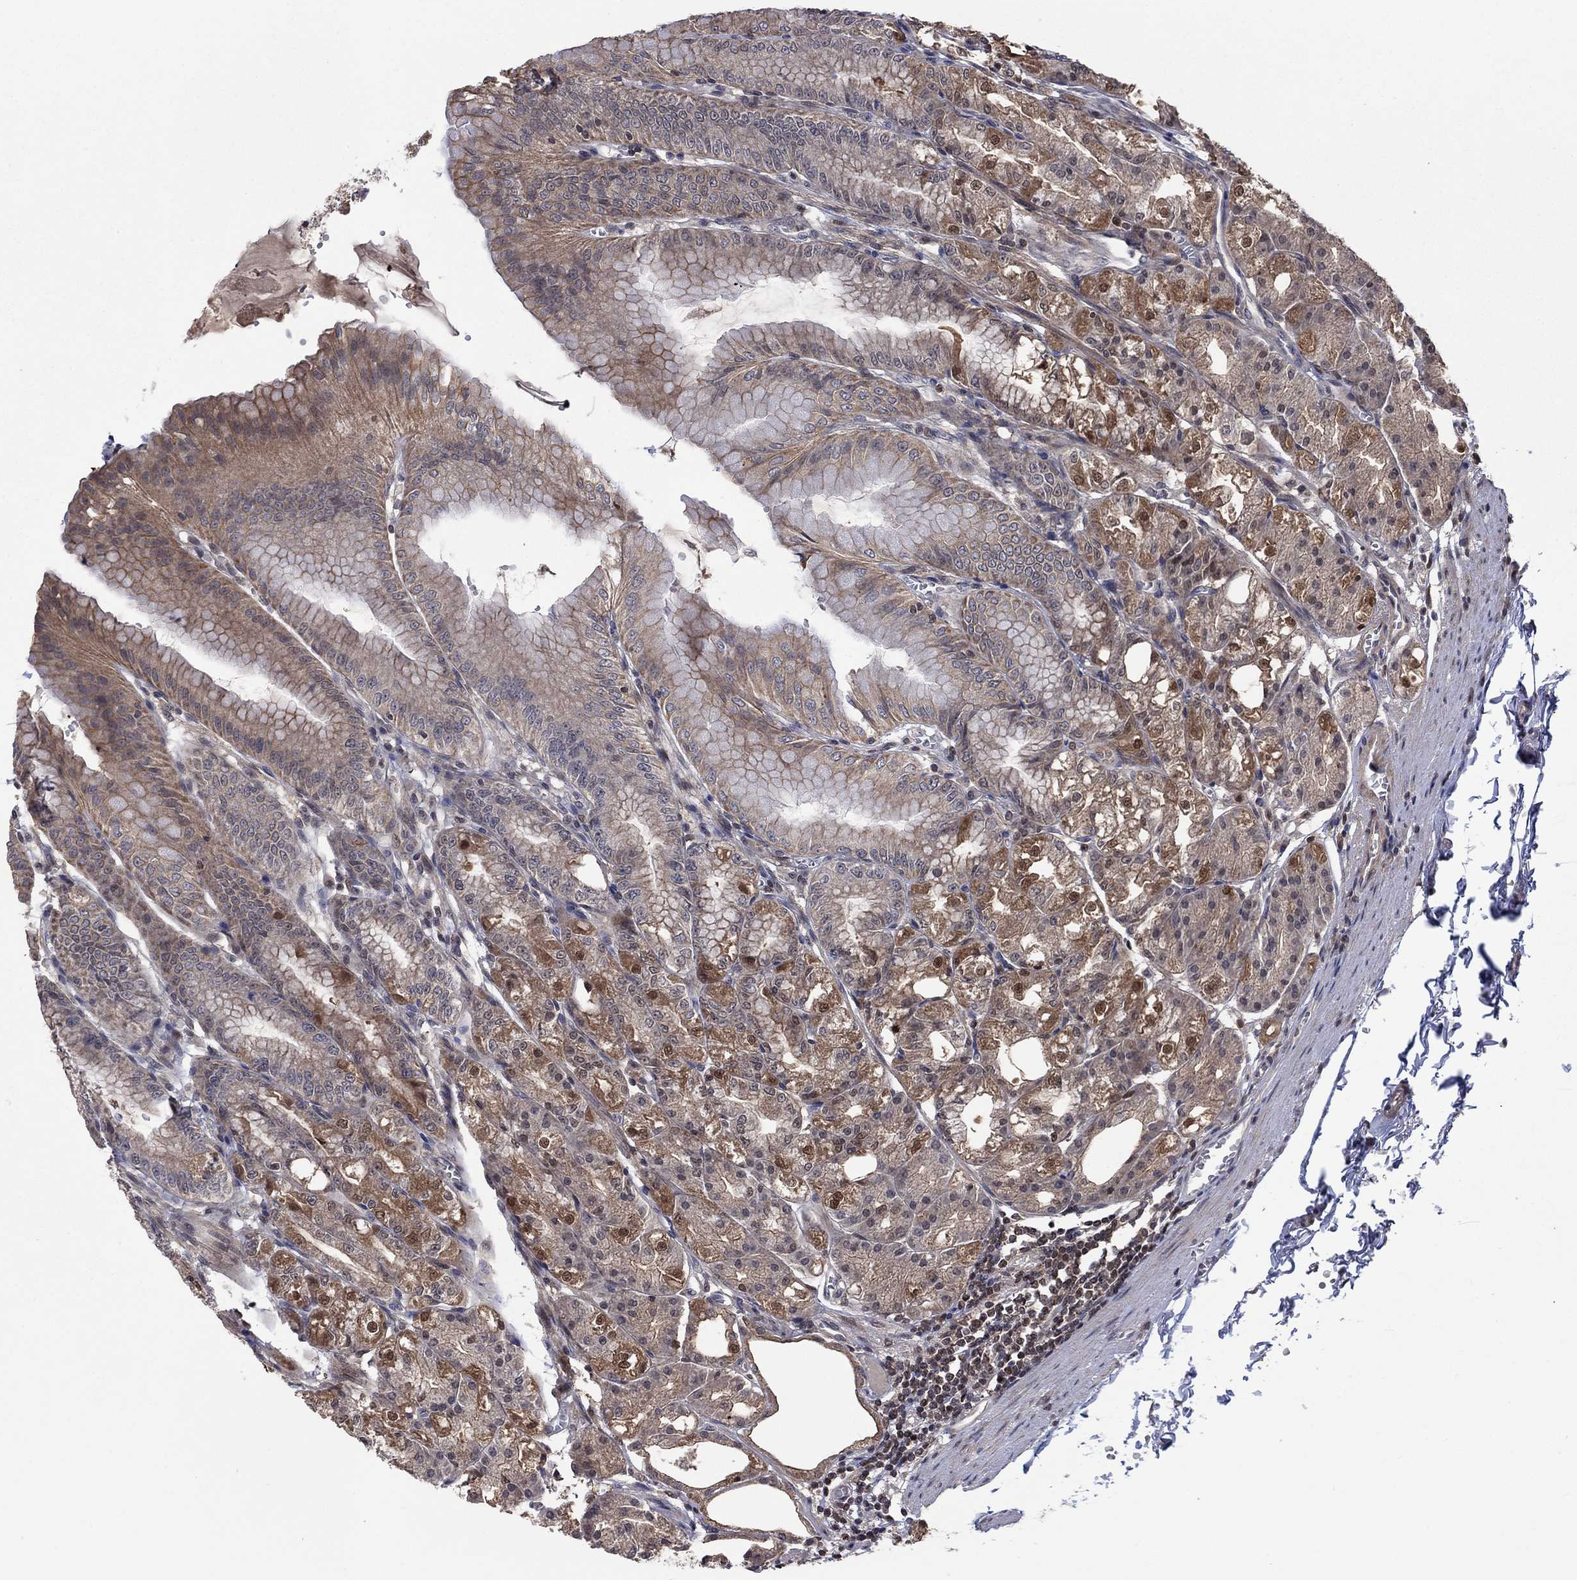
{"staining": {"intensity": "moderate", "quantity": "25%-75%", "location": "cytoplasmic/membranous"}, "tissue": "stomach", "cell_type": "Glandular cells", "image_type": "normal", "snomed": [{"axis": "morphology", "description": "Normal tissue, NOS"}, {"axis": "topography", "description": "Stomach"}], "caption": "The micrograph demonstrates immunohistochemical staining of normal stomach. There is moderate cytoplasmic/membranous positivity is seen in approximately 25%-75% of glandular cells.", "gene": "IAH1", "patient": {"sex": "male", "age": 71}}